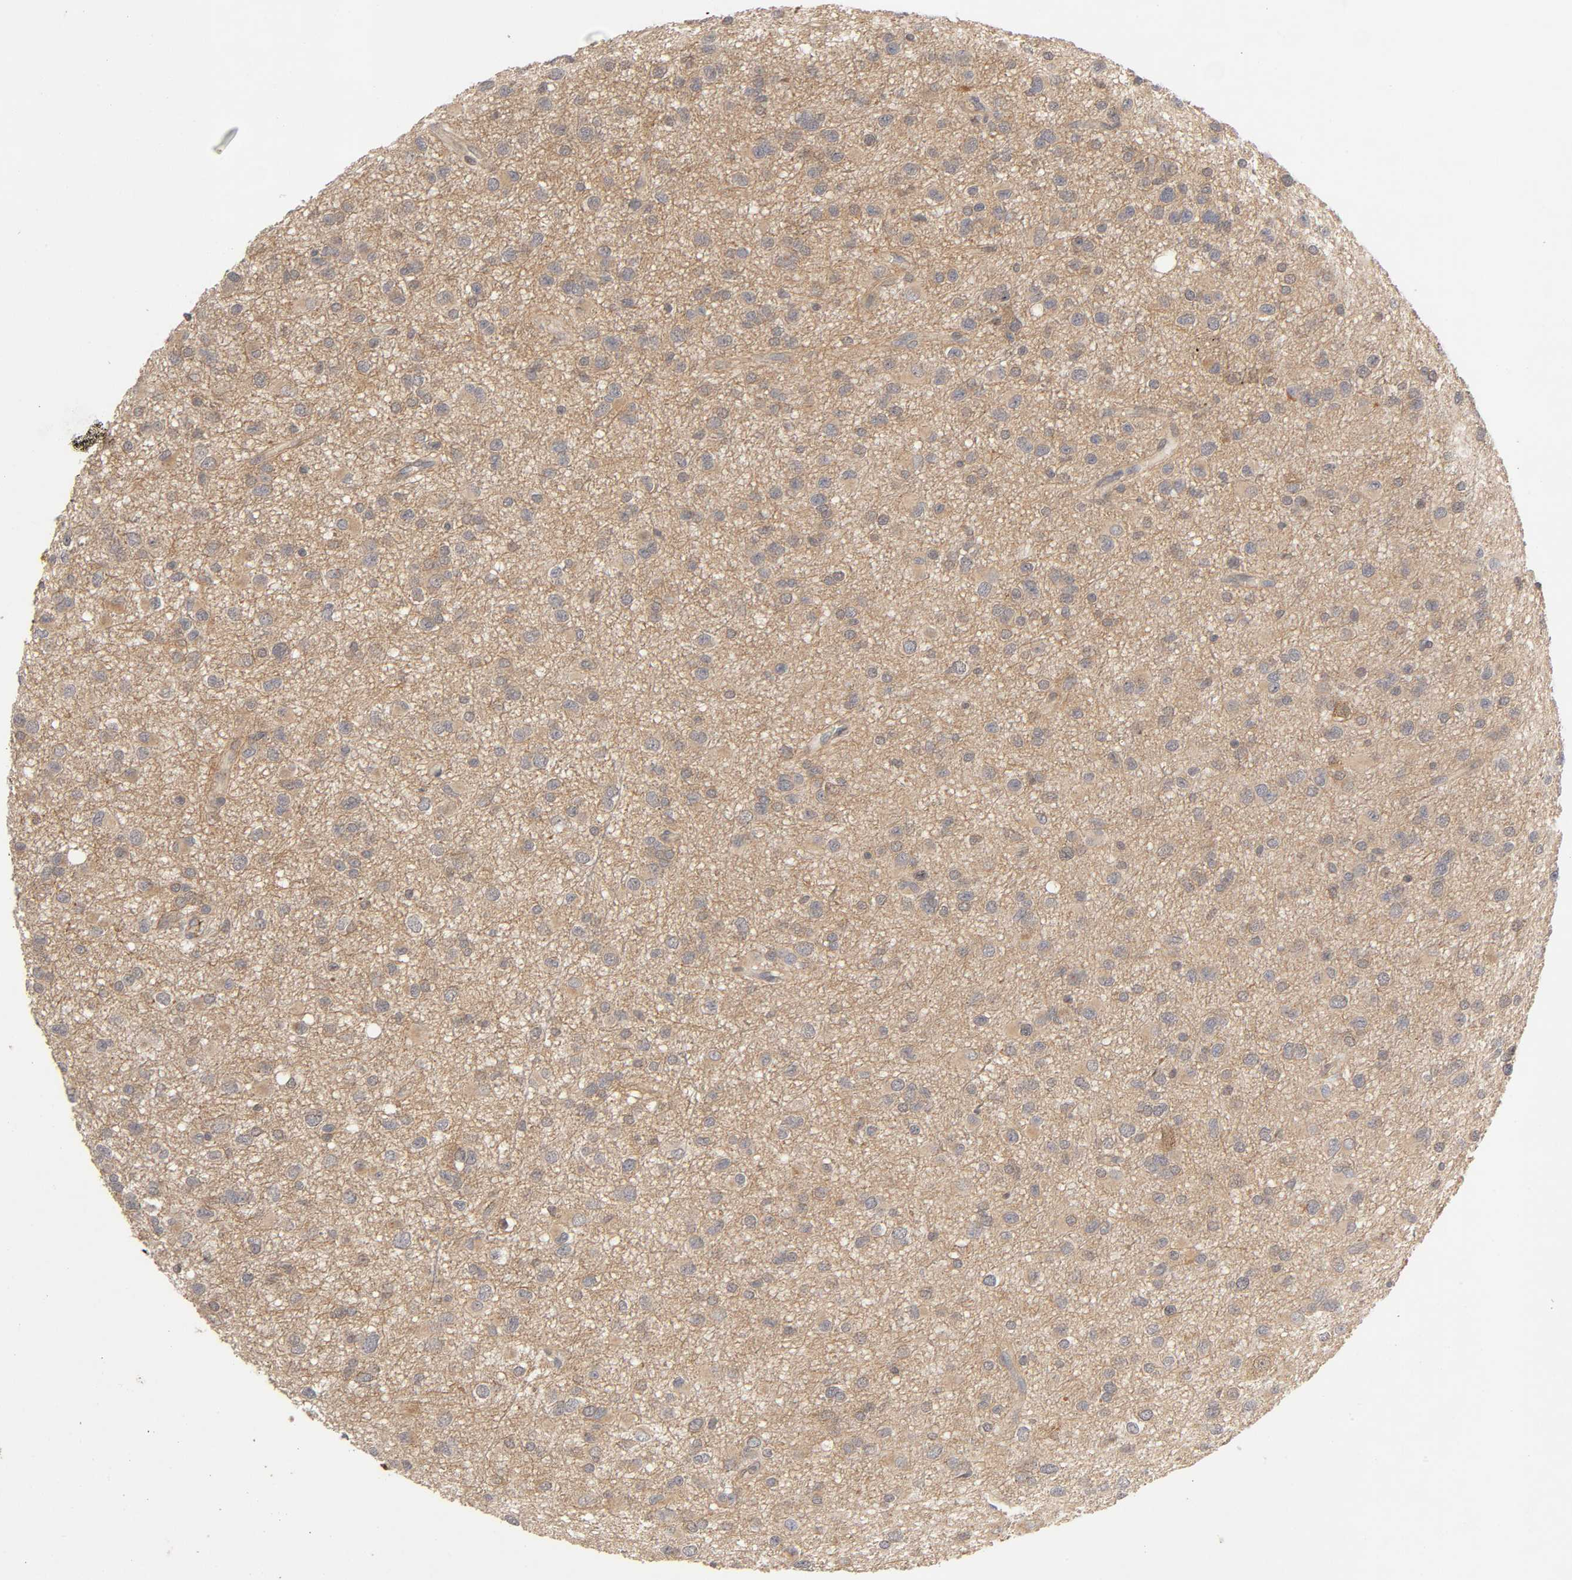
{"staining": {"intensity": "moderate", "quantity": ">75%", "location": "cytoplasmic/membranous"}, "tissue": "glioma", "cell_type": "Tumor cells", "image_type": "cancer", "snomed": [{"axis": "morphology", "description": "Glioma, malignant, Low grade"}, {"axis": "topography", "description": "Brain"}], "caption": "Glioma stained for a protein (brown) reveals moderate cytoplasmic/membranous positive expression in approximately >75% of tumor cells.", "gene": "CPB2", "patient": {"sex": "male", "age": 42}}